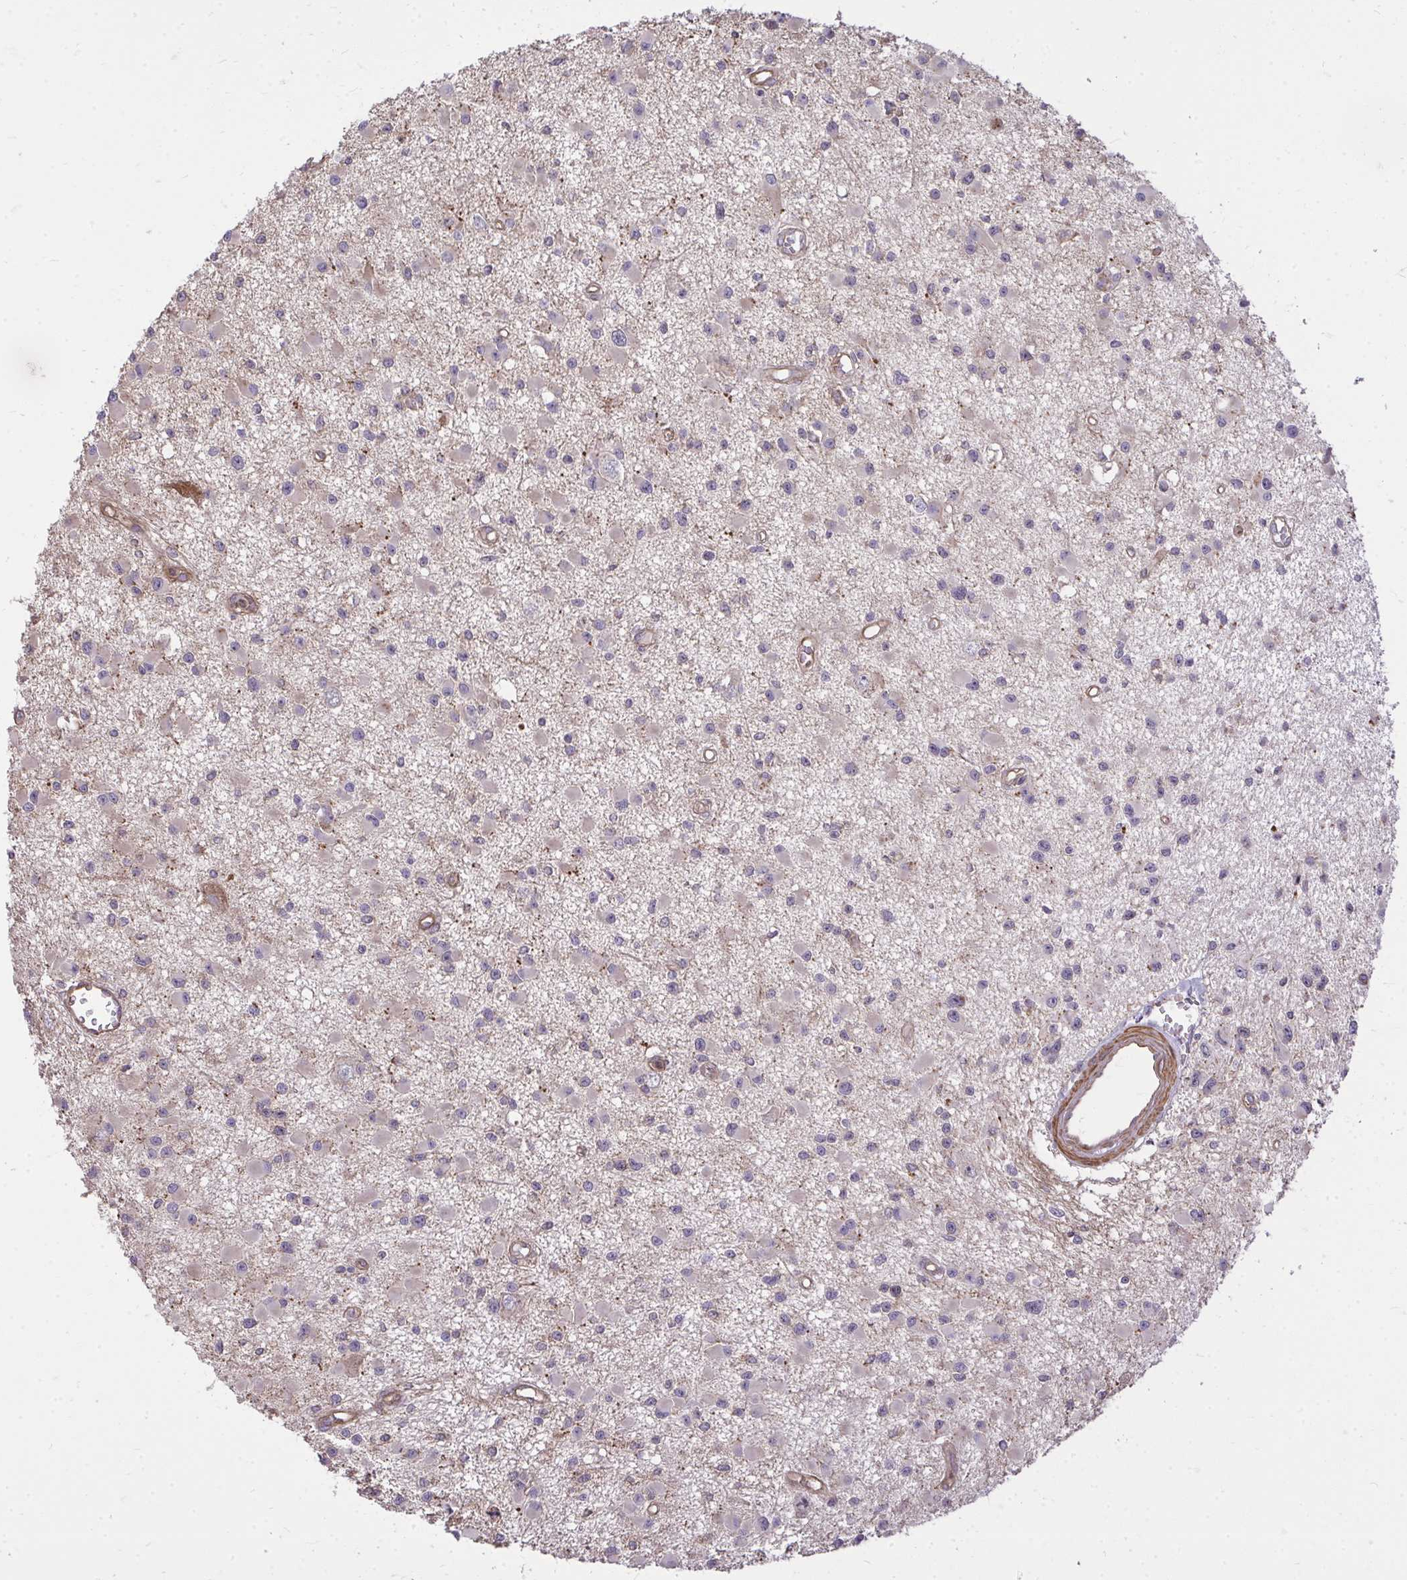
{"staining": {"intensity": "negative", "quantity": "none", "location": "none"}, "tissue": "glioma", "cell_type": "Tumor cells", "image_type": "cancer", "snomed": [{"axis": "morphology", "description": "Glioma, malignant, High grade"}, {"axis": "topography", "description": "Brain"}], "caption": "A high-resolution image shows immunohistochemistry (IHC) staining of high-grade glioma (malignant), which reveals no significant positivity in tumor cells.", "gene": "SLC7A5", "patient": {"sex": "male", "age": 54}}